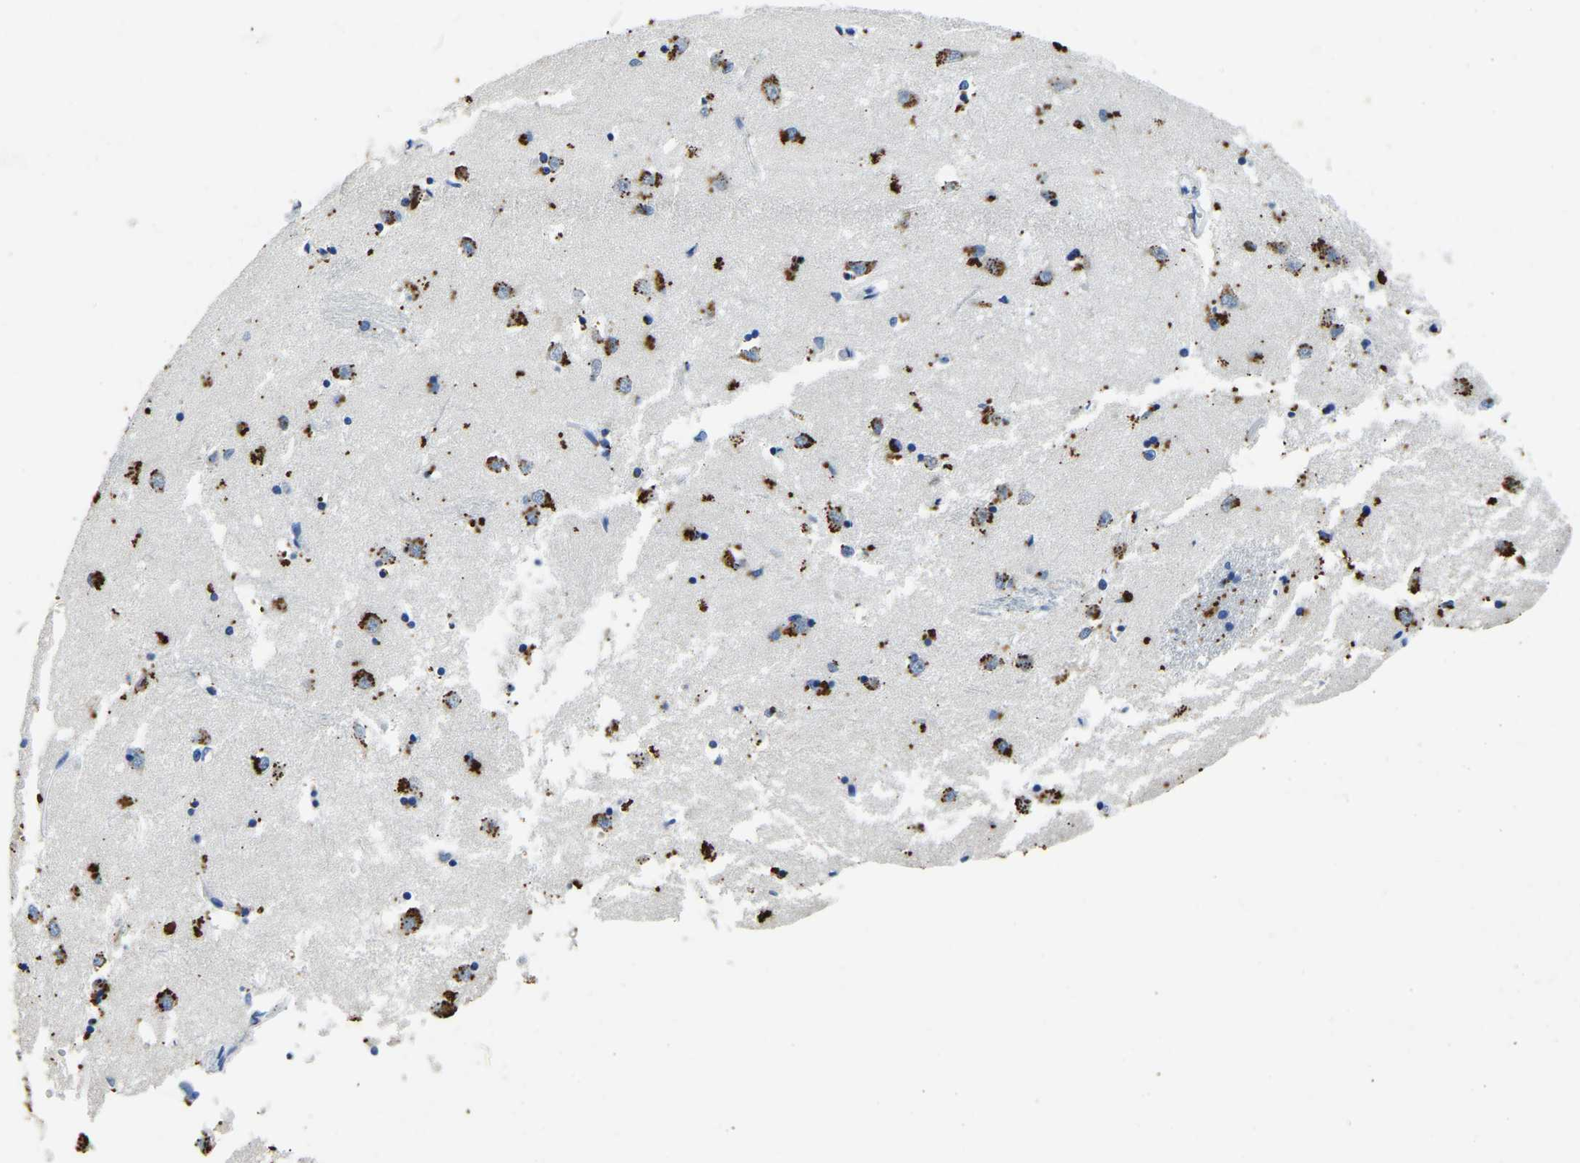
{"staining": {"intensity": "moderate", "quantity": "25%-75%", "location": "cytoplasmic/membranous"}, "tissue": "caudate", "cell_type": "Glial cells", "image_type": "normal", "snomed": [{"axis": "morphology", "description": "Normal tissue, NOS"}, {"axis": "topography", "description": "Lateral ventricle wall"}], "caption": "Protein staining of normal caudate exhibits moderate cytoplasmic/membranous positivity in approximately 25%-75% of glial cells.", "gene": "UBN2", "patient": {"sex": "female", "age": 19}}